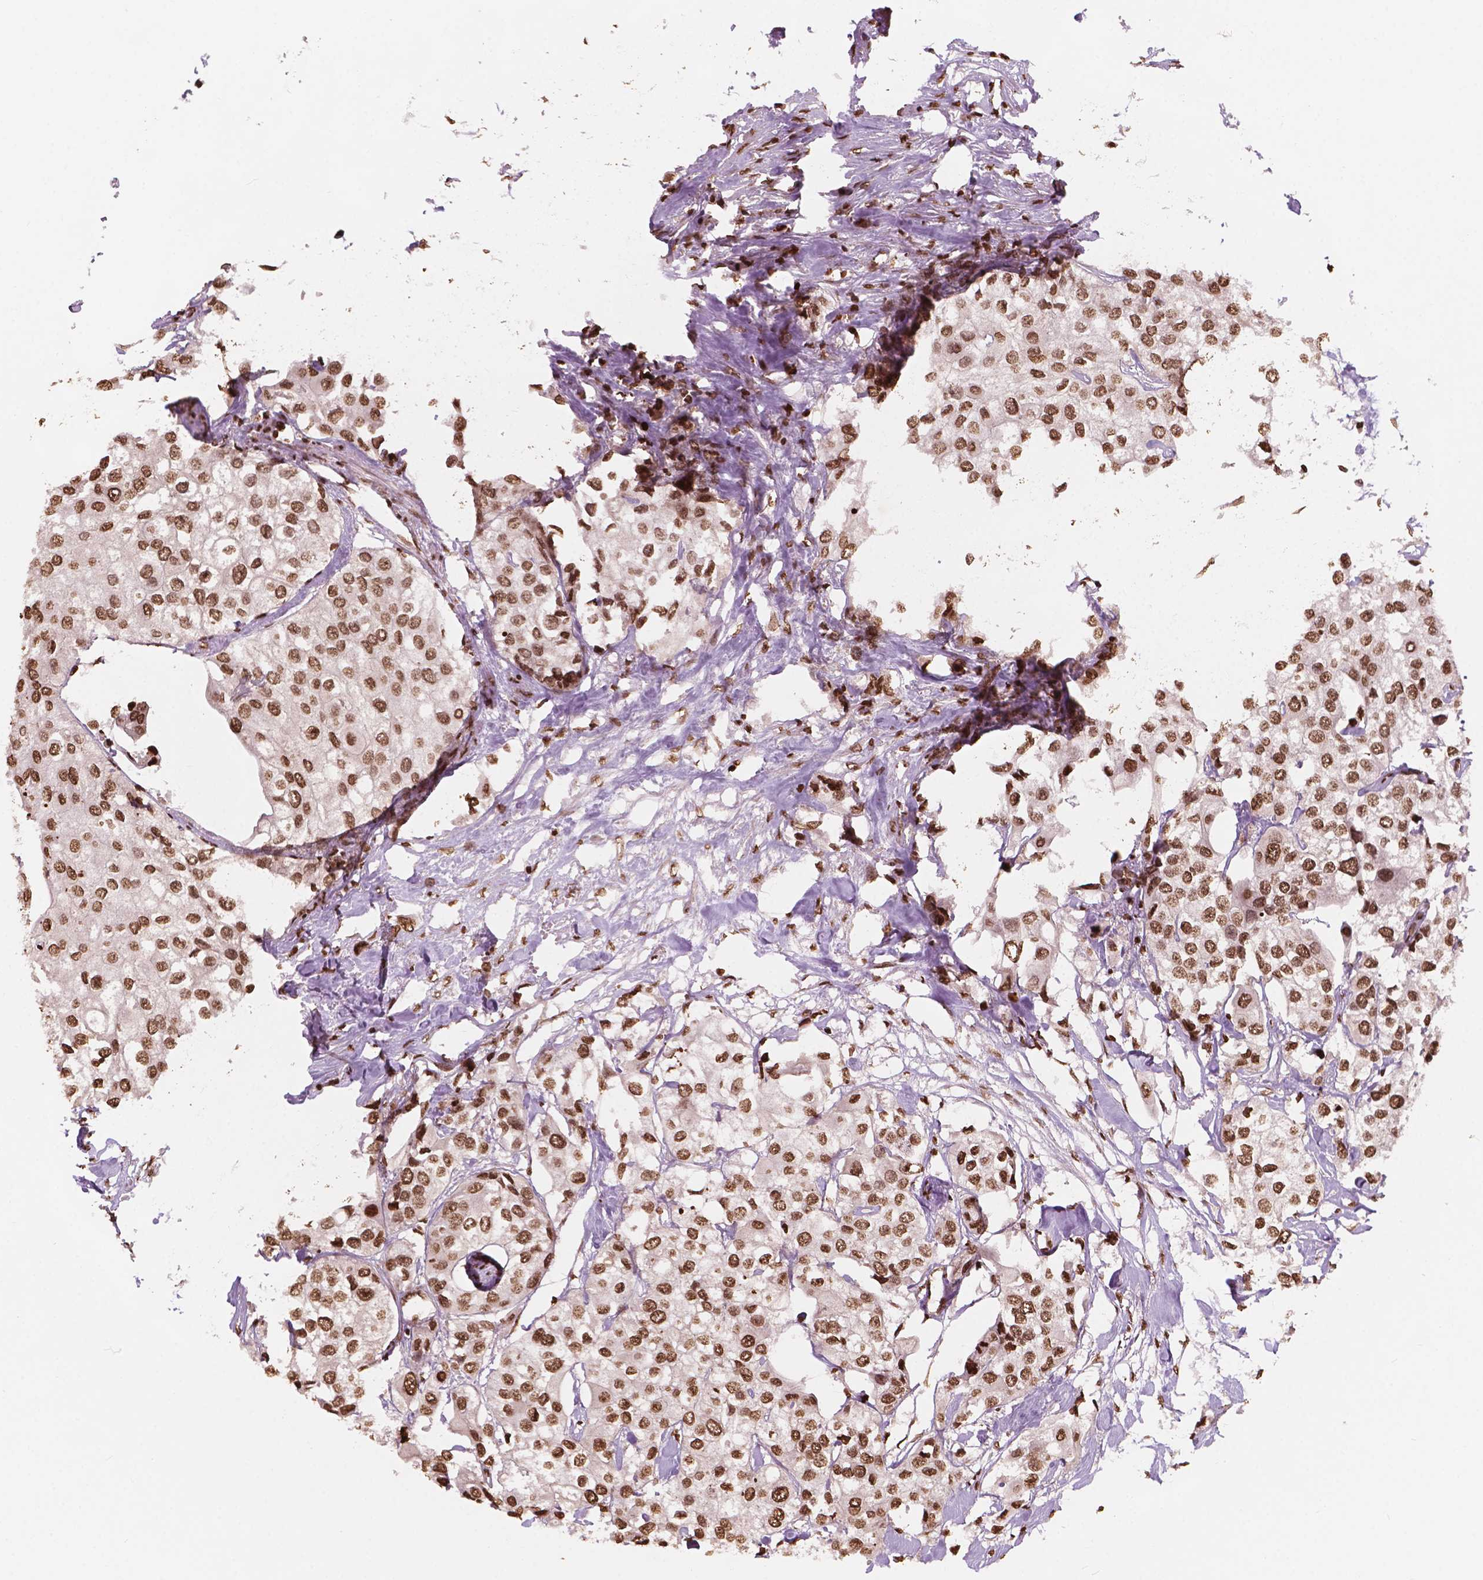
{"staining": {"intensity": "moderate", "quantity": ">75%", "location": "nuclear"}, "tissue": "urothelial cancer", "cell_type": "Tumor cells", "image_type": "cancer", "snomed": [{"axis": "morphology", "description": "Urothelial carcinoma, High grade"}, {"axis": "topography", "description": "Urinary bladder"}], "caption": "Immunohistochemistry (DAB (3,3'-diaminobenzidine)) staining of urothelial cancer shows moderate nuclear protein positivity in about >75% of tumor cells.", "gene": "H3C7", "patient": {"sex": "male", "age": 64}}